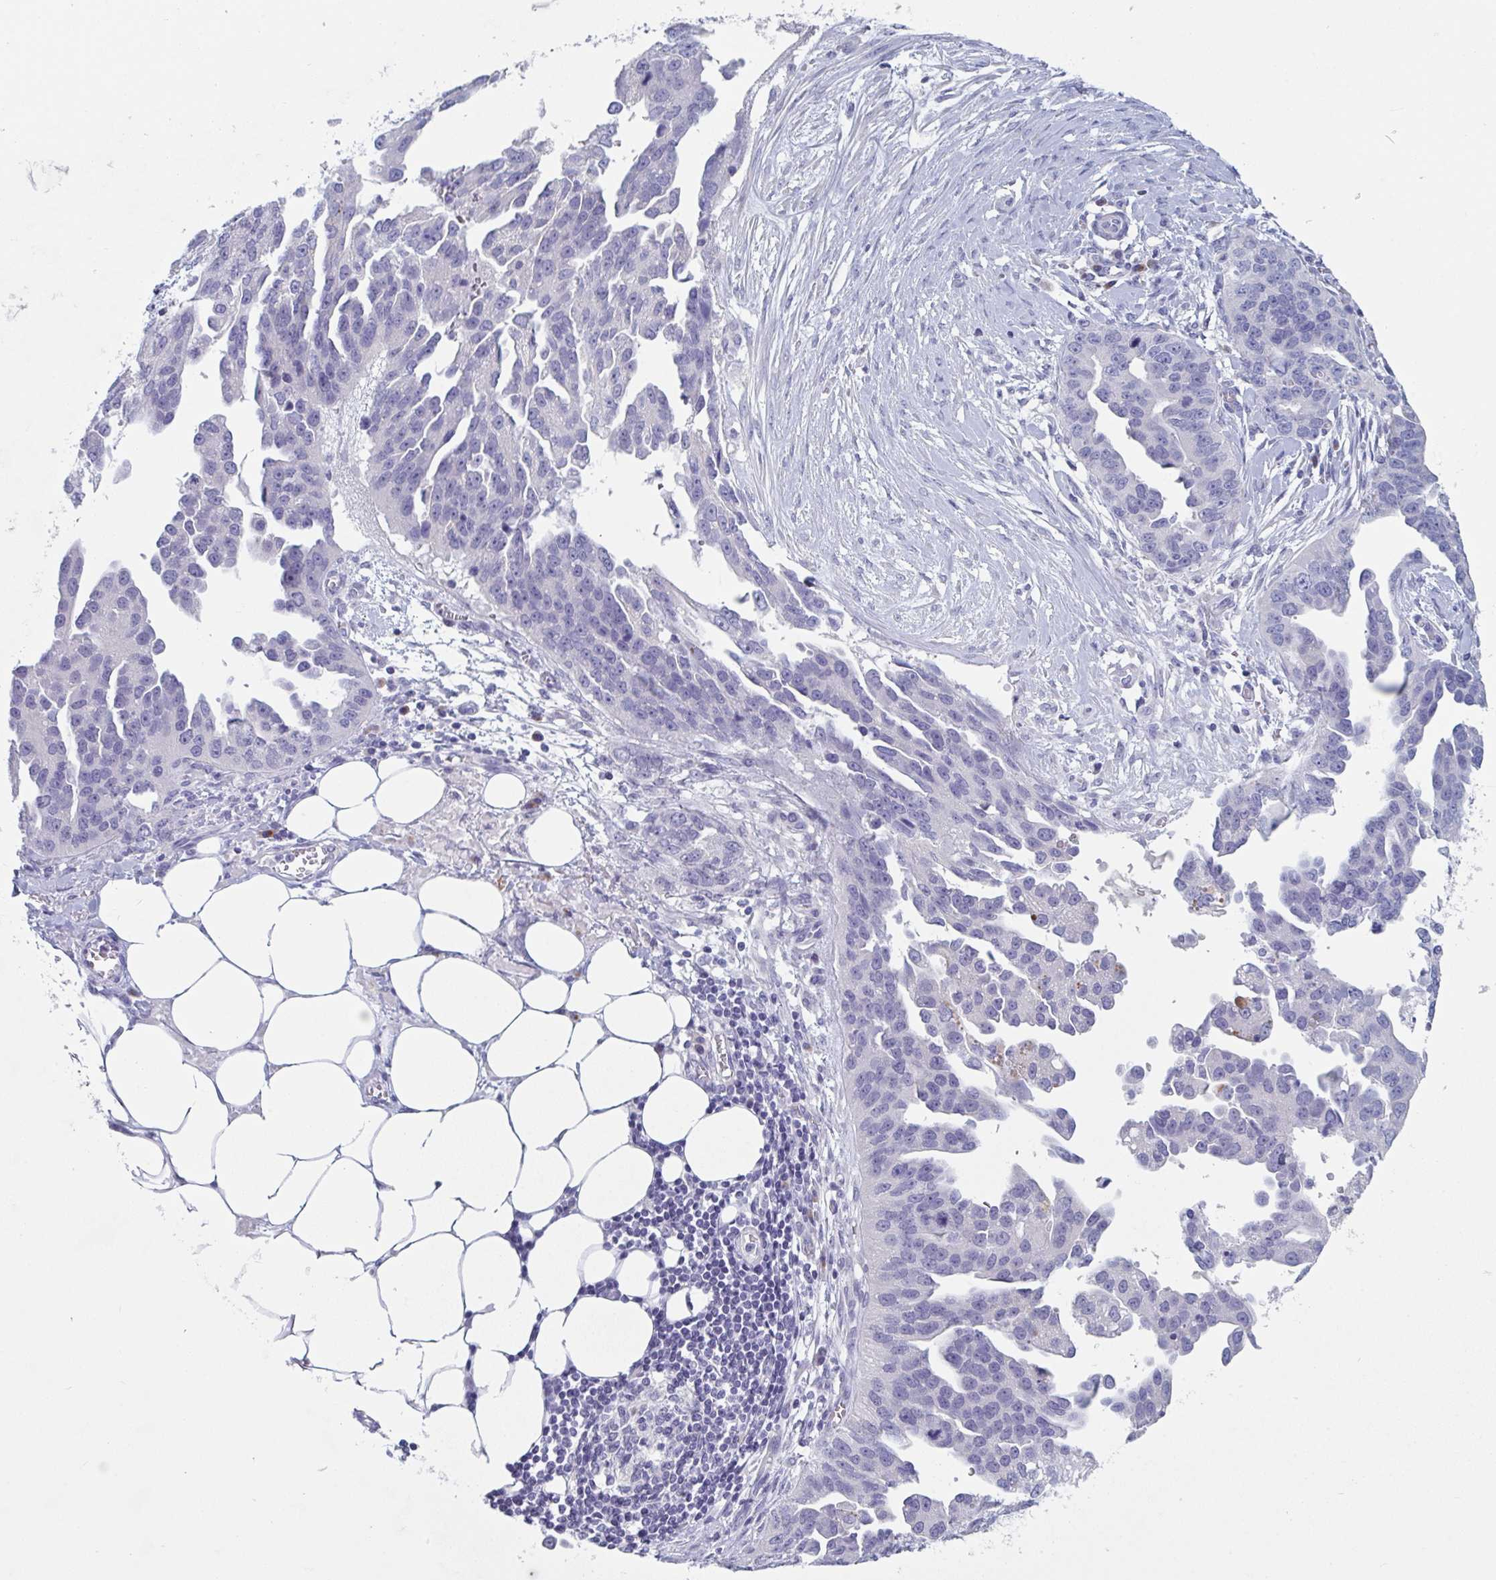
{"staining": {"intensity": "negative", "quantity": "none", "location": "none"}, "tissue": "ovarian cancer", "cell_type": "Tumor cells", "image_type": "cancer", "snomed": [{"axis": "morphology", "description": "Cystadenocarcinoma, serous, NOS"}, {"axis": "topography", "description": "Ovary"}], "caption": "DAB immunohistochemical staining of human ovarian cancer (serous cystadenocarcinoma) shows no significant positivity in tumor cells.", "gene": "NT5C3B", "patient": {"sex": "female", "age": 75}}